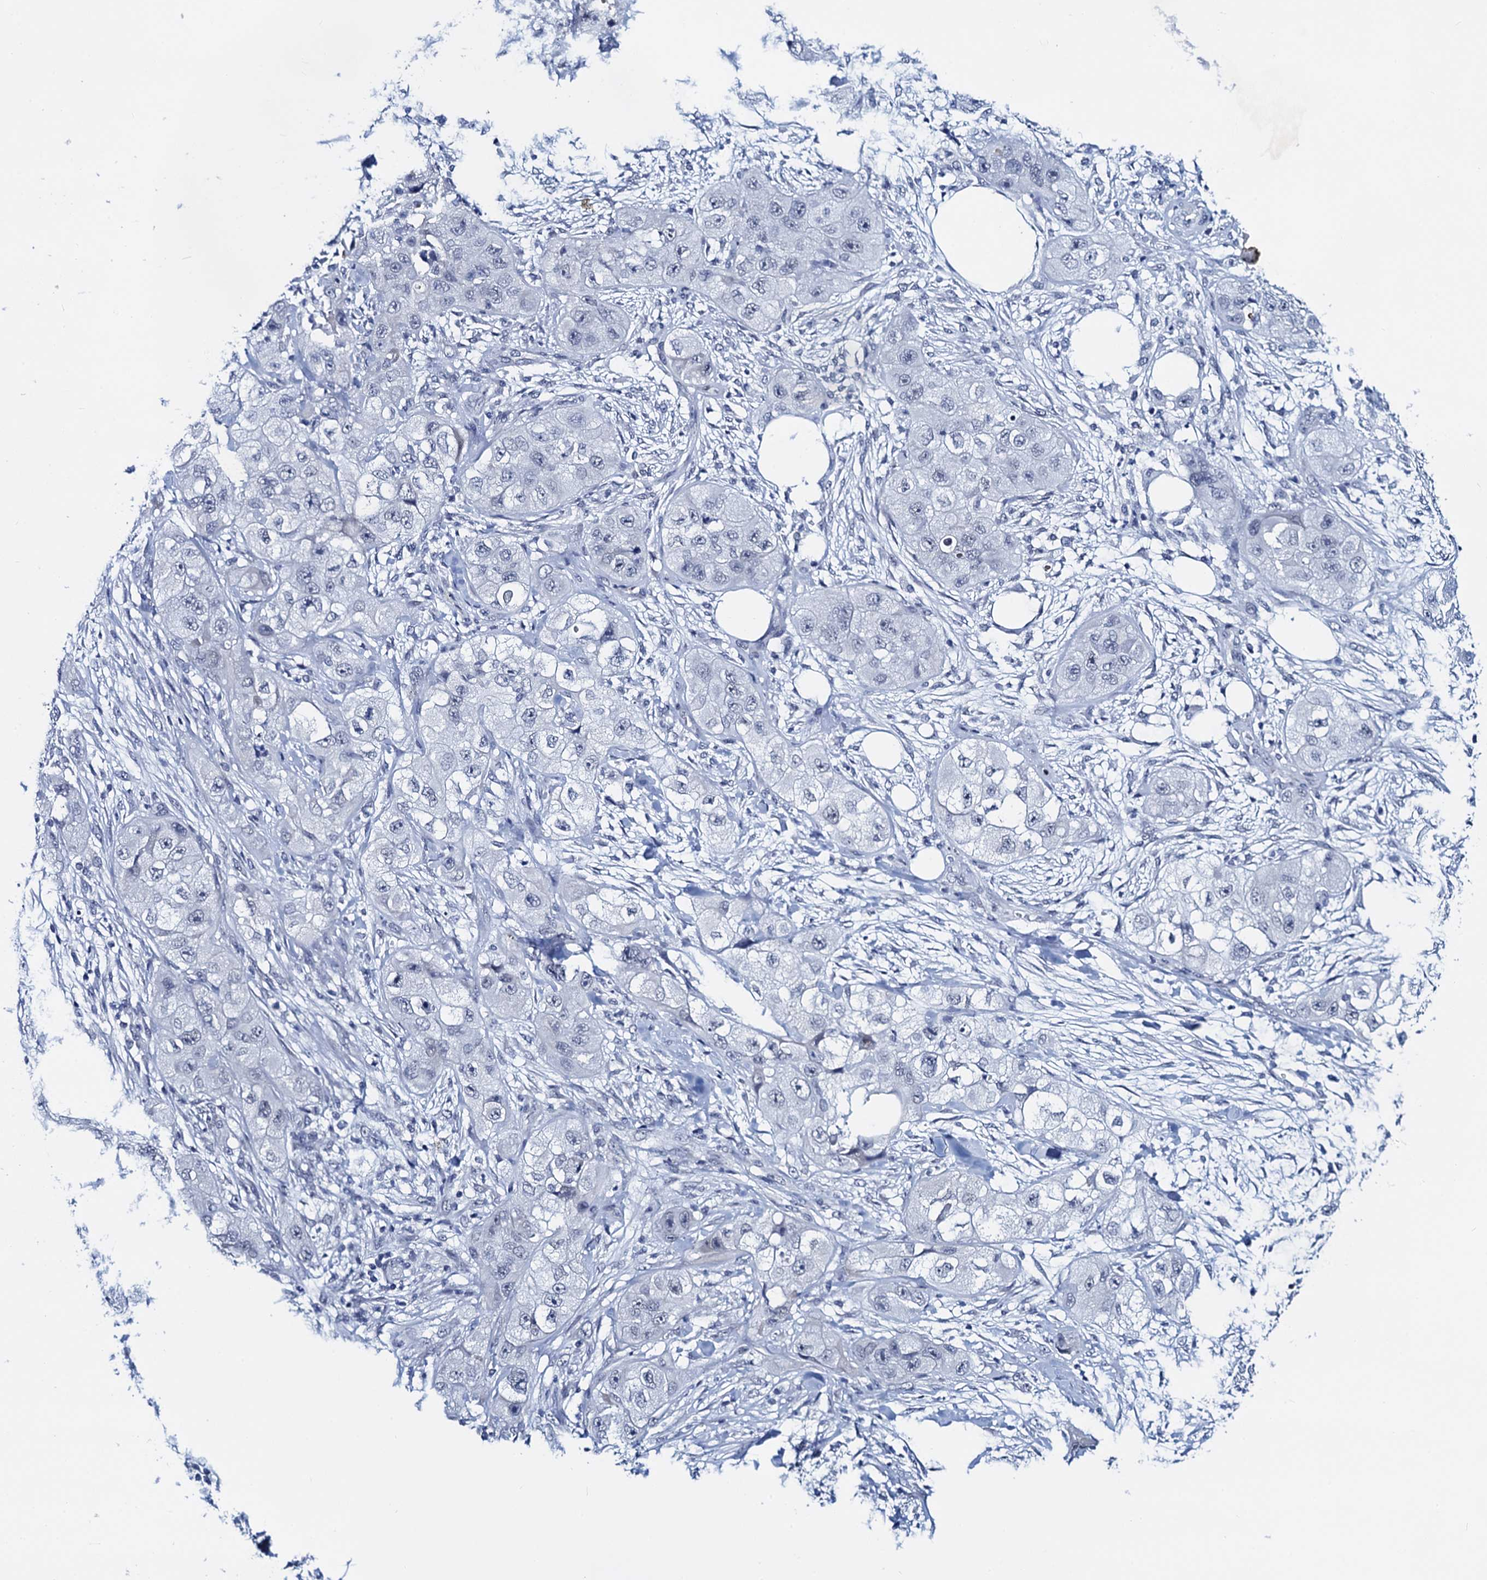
{"staining": {"intensity": "negative", "quantity": "none", "location": "none"}, "tissue": "skin cancer", "cell_type": "Tumor cells", "image_type": "cancer", "snomed": [{"axis": "morphology", "description": "Squamous cell carcinoma, NOS"}, {"axis": "topography", "description": "Skin"}, {"axis": "topography", "description": "Subcutis"}], "caption": "This image is of skin squamous cell carcinoma stained with immunohistochemistry to label a protein in brown with the nuclei are counter-stained blue. There is no positivity in tumor cells.", "gene": "C16orf87", "patient": {"sex": "male", "age": 73}}